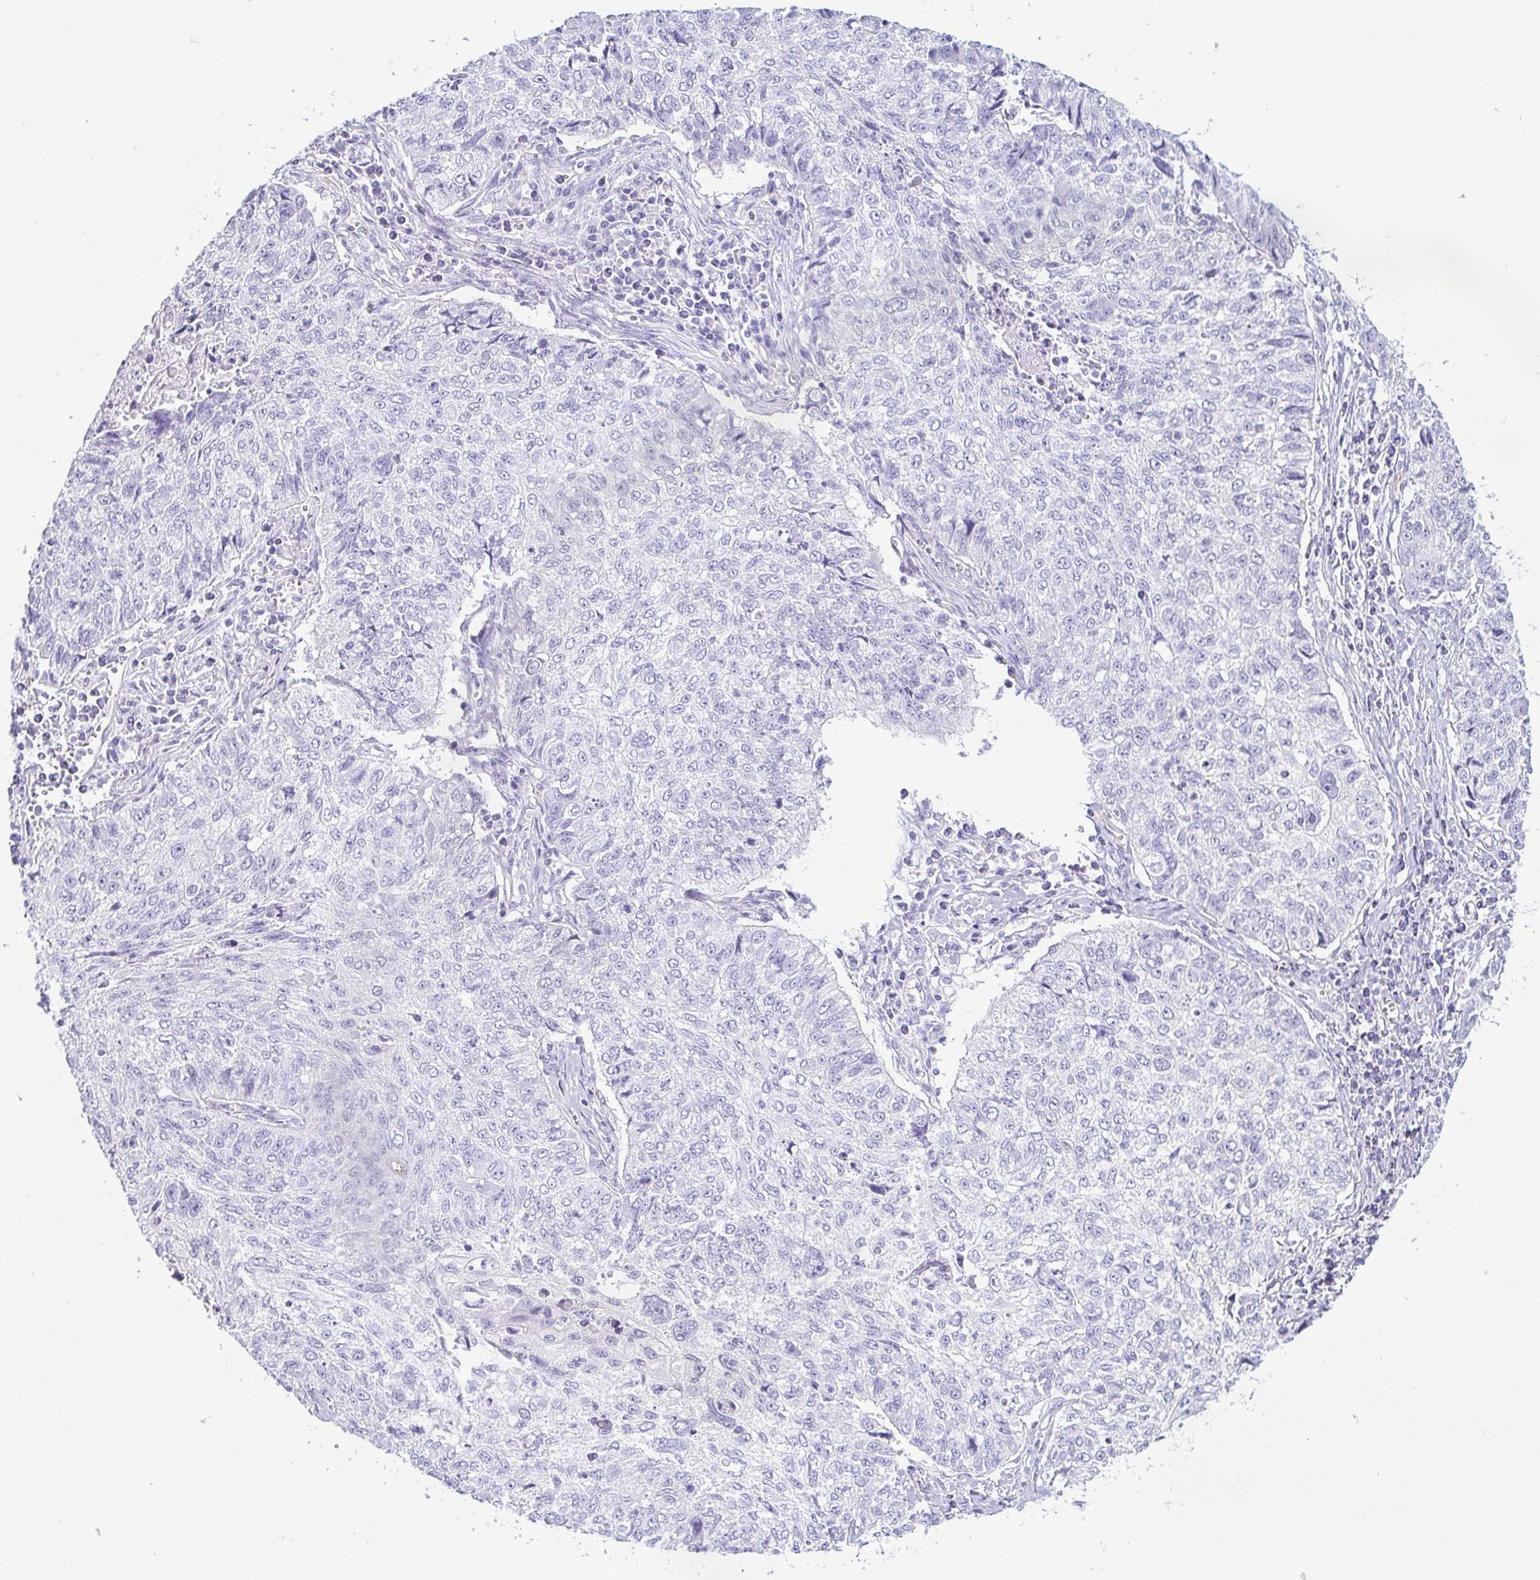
{"staining": {"intensity": "negative", "quantity": "none", "location": "none"}, "tissue": "lung cancer", "cell_type": "Tumor cells", "image_type": "cancer", "snomed": [{"axis": "morphology", "description": "Normal morphology"}, {"axis": "morphology", "description": "Aneuploidy"}, {"axis": "morphology", "description": "Squamous cell carcinoma, NOS"}, {"axis": "topography", "description": "Lymph node"}, {"axis": "topography", "description": "Lung"}], "caption": "Immunohistochemical staining of lung aneuploidy demonstrates no significant expression in tumor cells. The staining was performed using DAB (3,3'-diaminobenzidine) to visualize the protein expression in brown, while the nuclei were stained in blue with hematoxylin (Magnification: 20x).", "gene": "PRR27", "patient": {"sex": "female", "age": 76}}